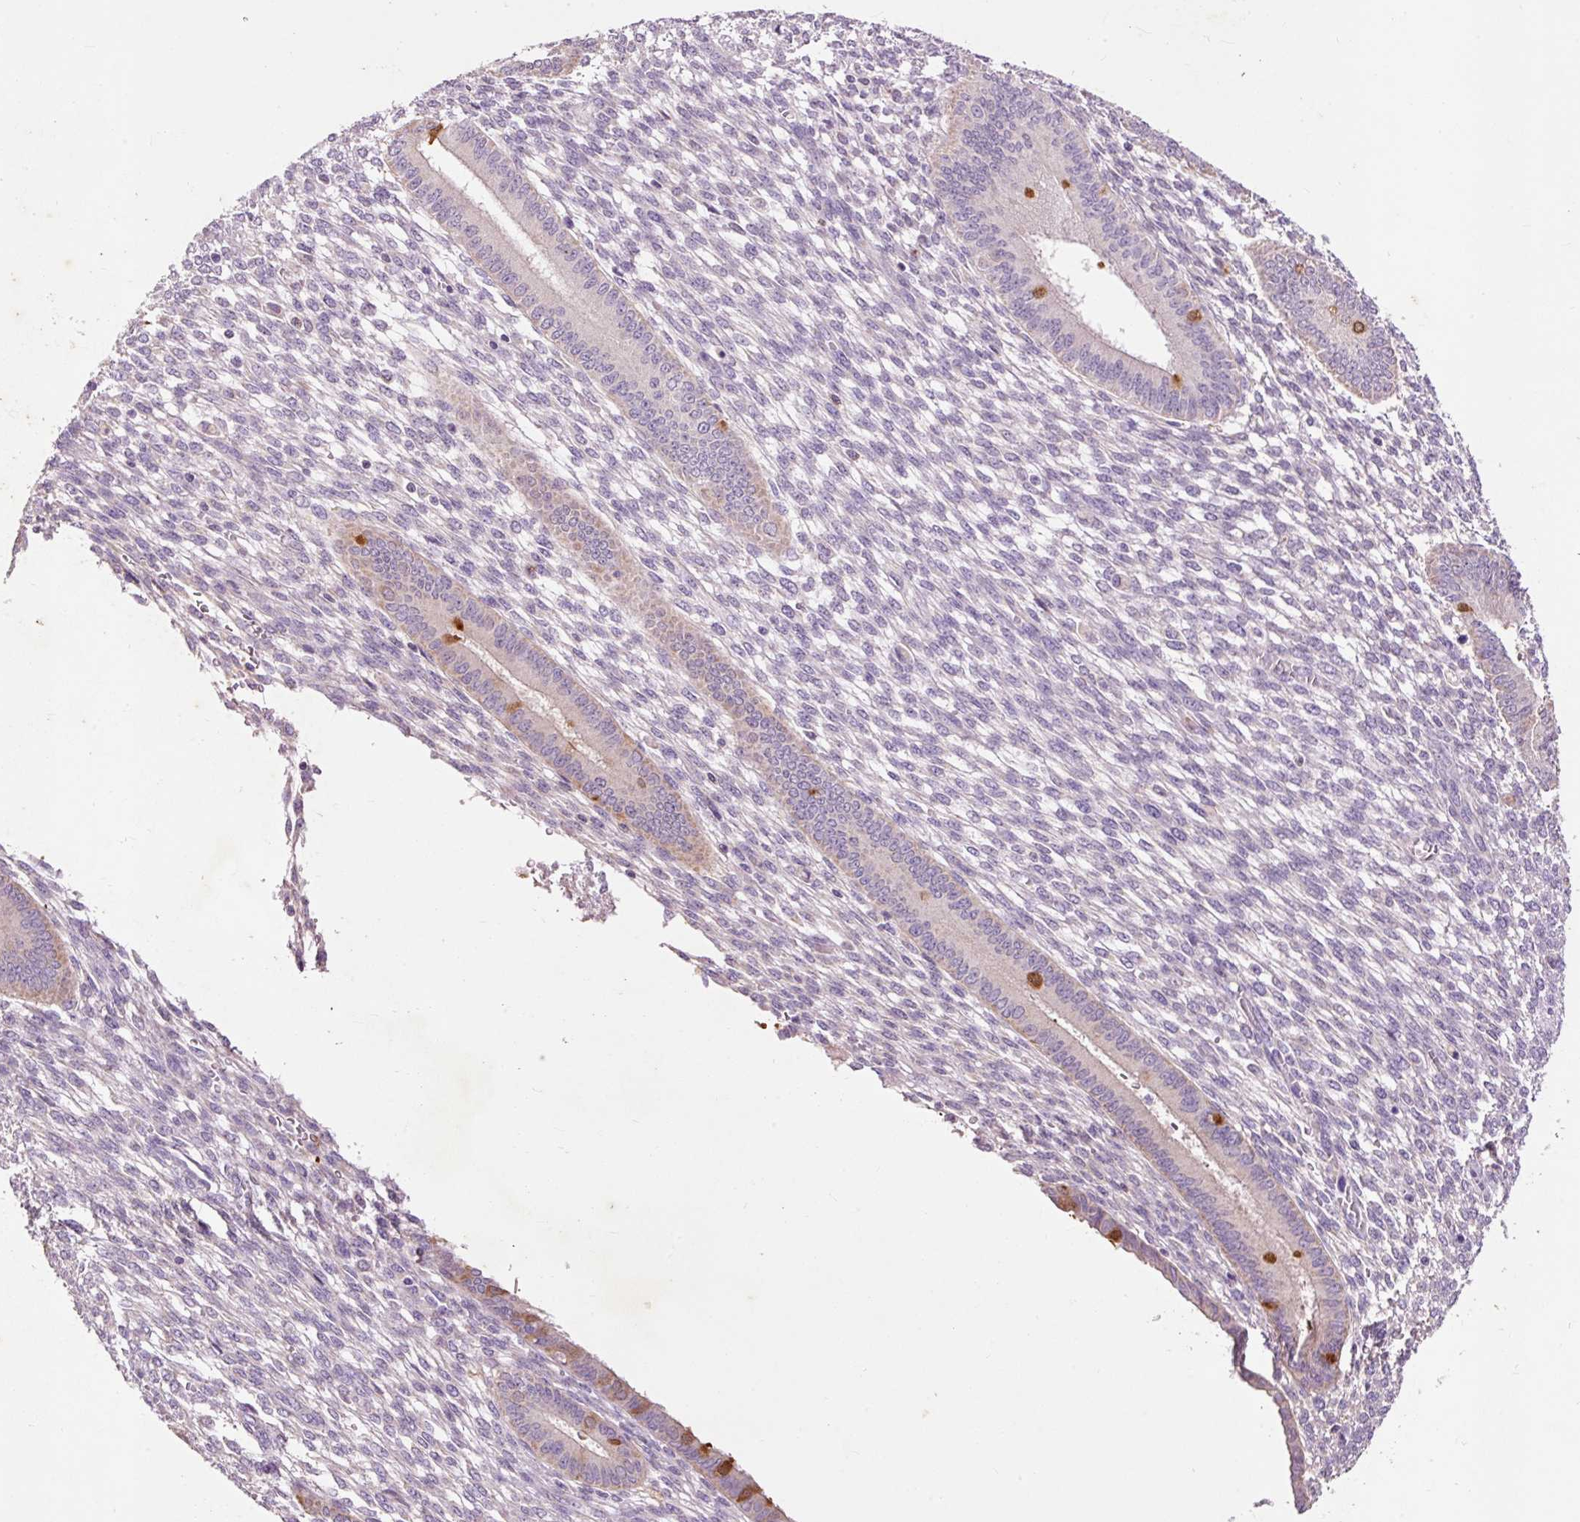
{"staining": {"intensity": "negative", "quantity": "none", "location": "none"}, "tissue": "endometrium", "cell_type": "Cells in endometrial stroma", "image_type": "normal", "snomed": [{"axis": "morphology", "description": "Normal tissue, NOS"}, {"axis": "topography", "description": "Endometrium"}], "caption": "Cells in endometrial stroma are negative for brown protein staining in unremarkable endometrium. Brightfield microscopy of immunohistochemistry (IHC) stained with DAB (3,3'-diaminobenzidine) (brown) and hematoxylin (blue), captured at high magnification.", "gene": "PRDX5", "patient": {"sex": "female", "age": 36}}